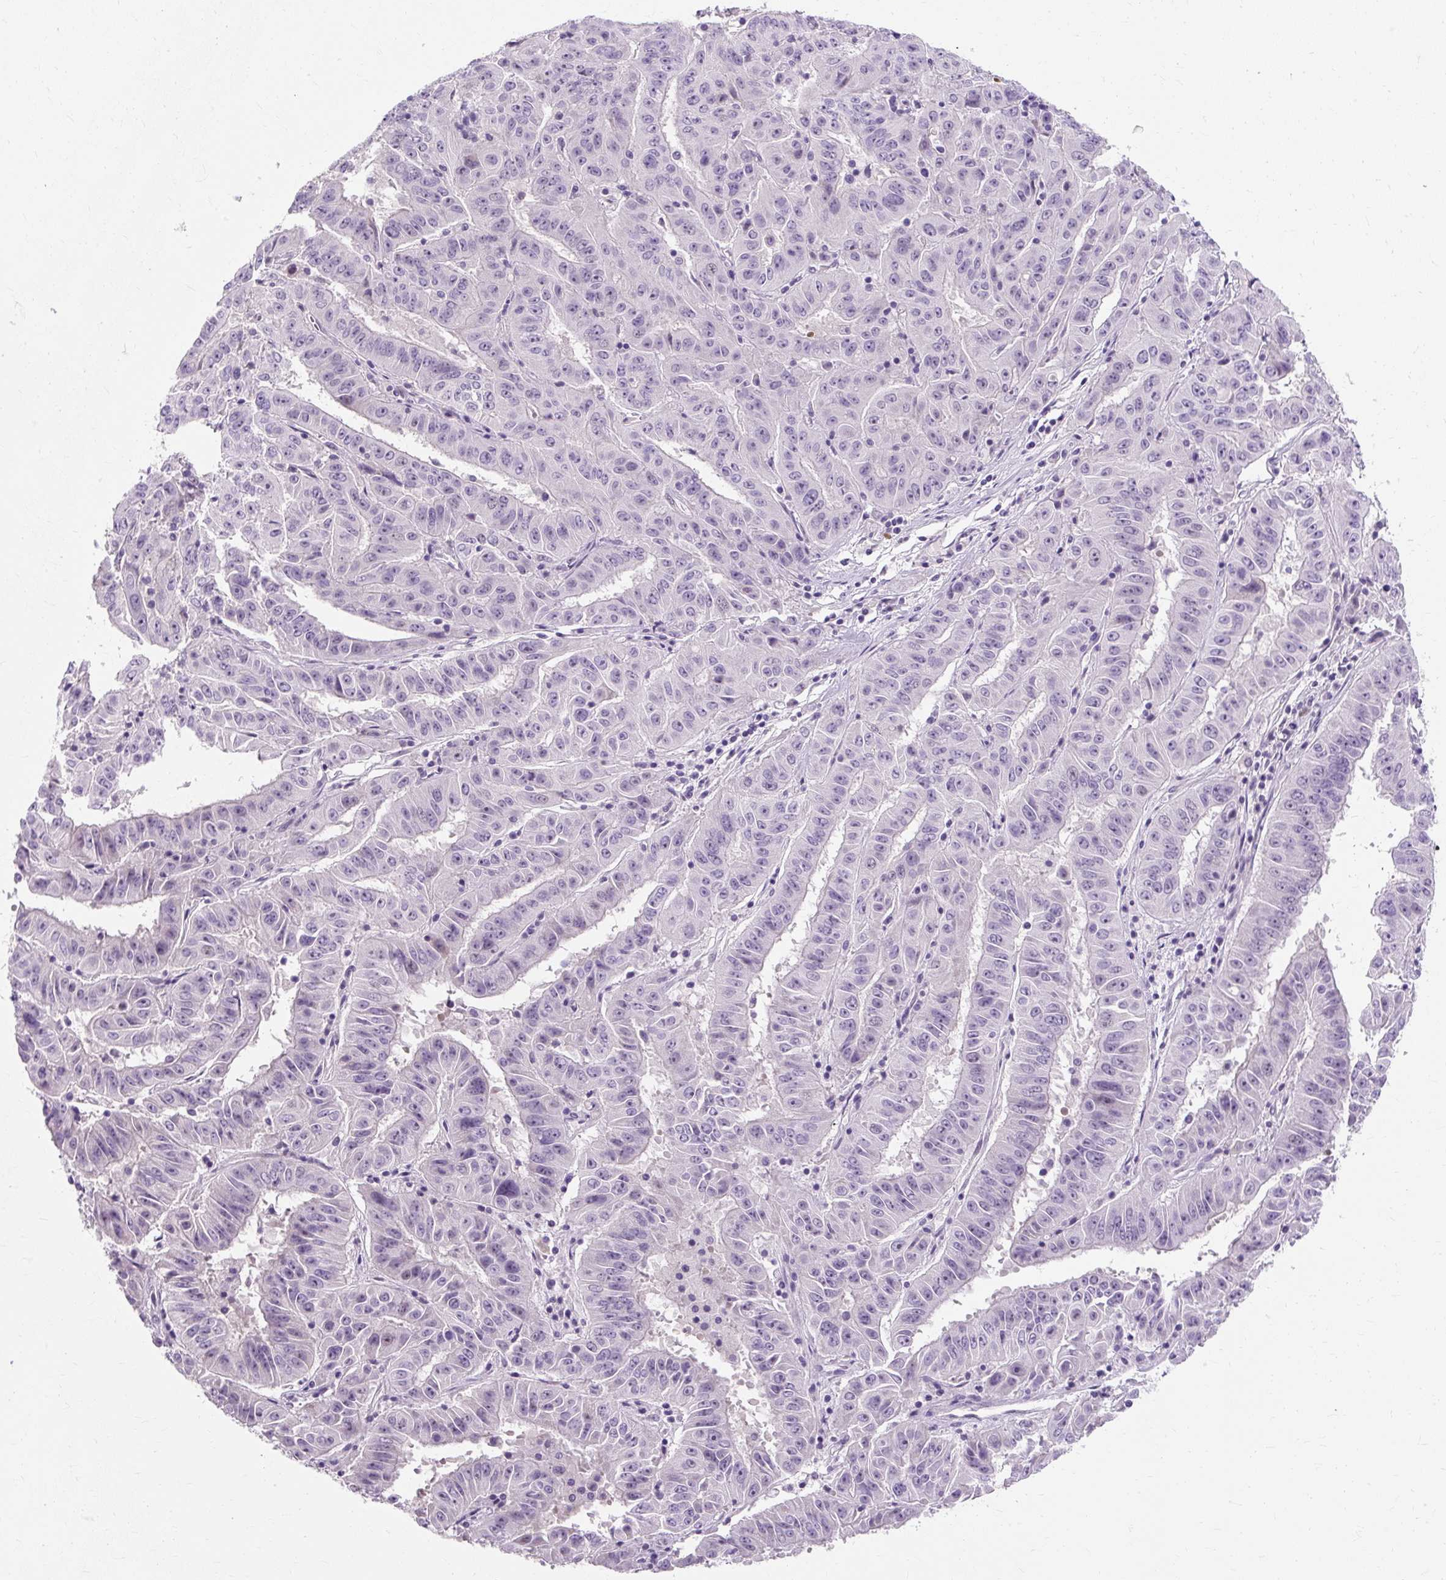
{"staining": {"intensity": "negative", "quantity": "none", "location": "none"}, "tissue": "pancreatic cancer", "cell_type": "Tumor cells", "image_type": "cancer", "snomed": [{"axis": "morphology", "description": "Adenocarcinoma, NOS"}, {"axis": "topography", "description": "Pancreas"}], "caption": "Pancreatic cancer (adenocarcinoma) stained for a protein using IHC shows no expression tumor cells.", "gene": "RYBP", "patient": {"sex": "male", "age": 63}}